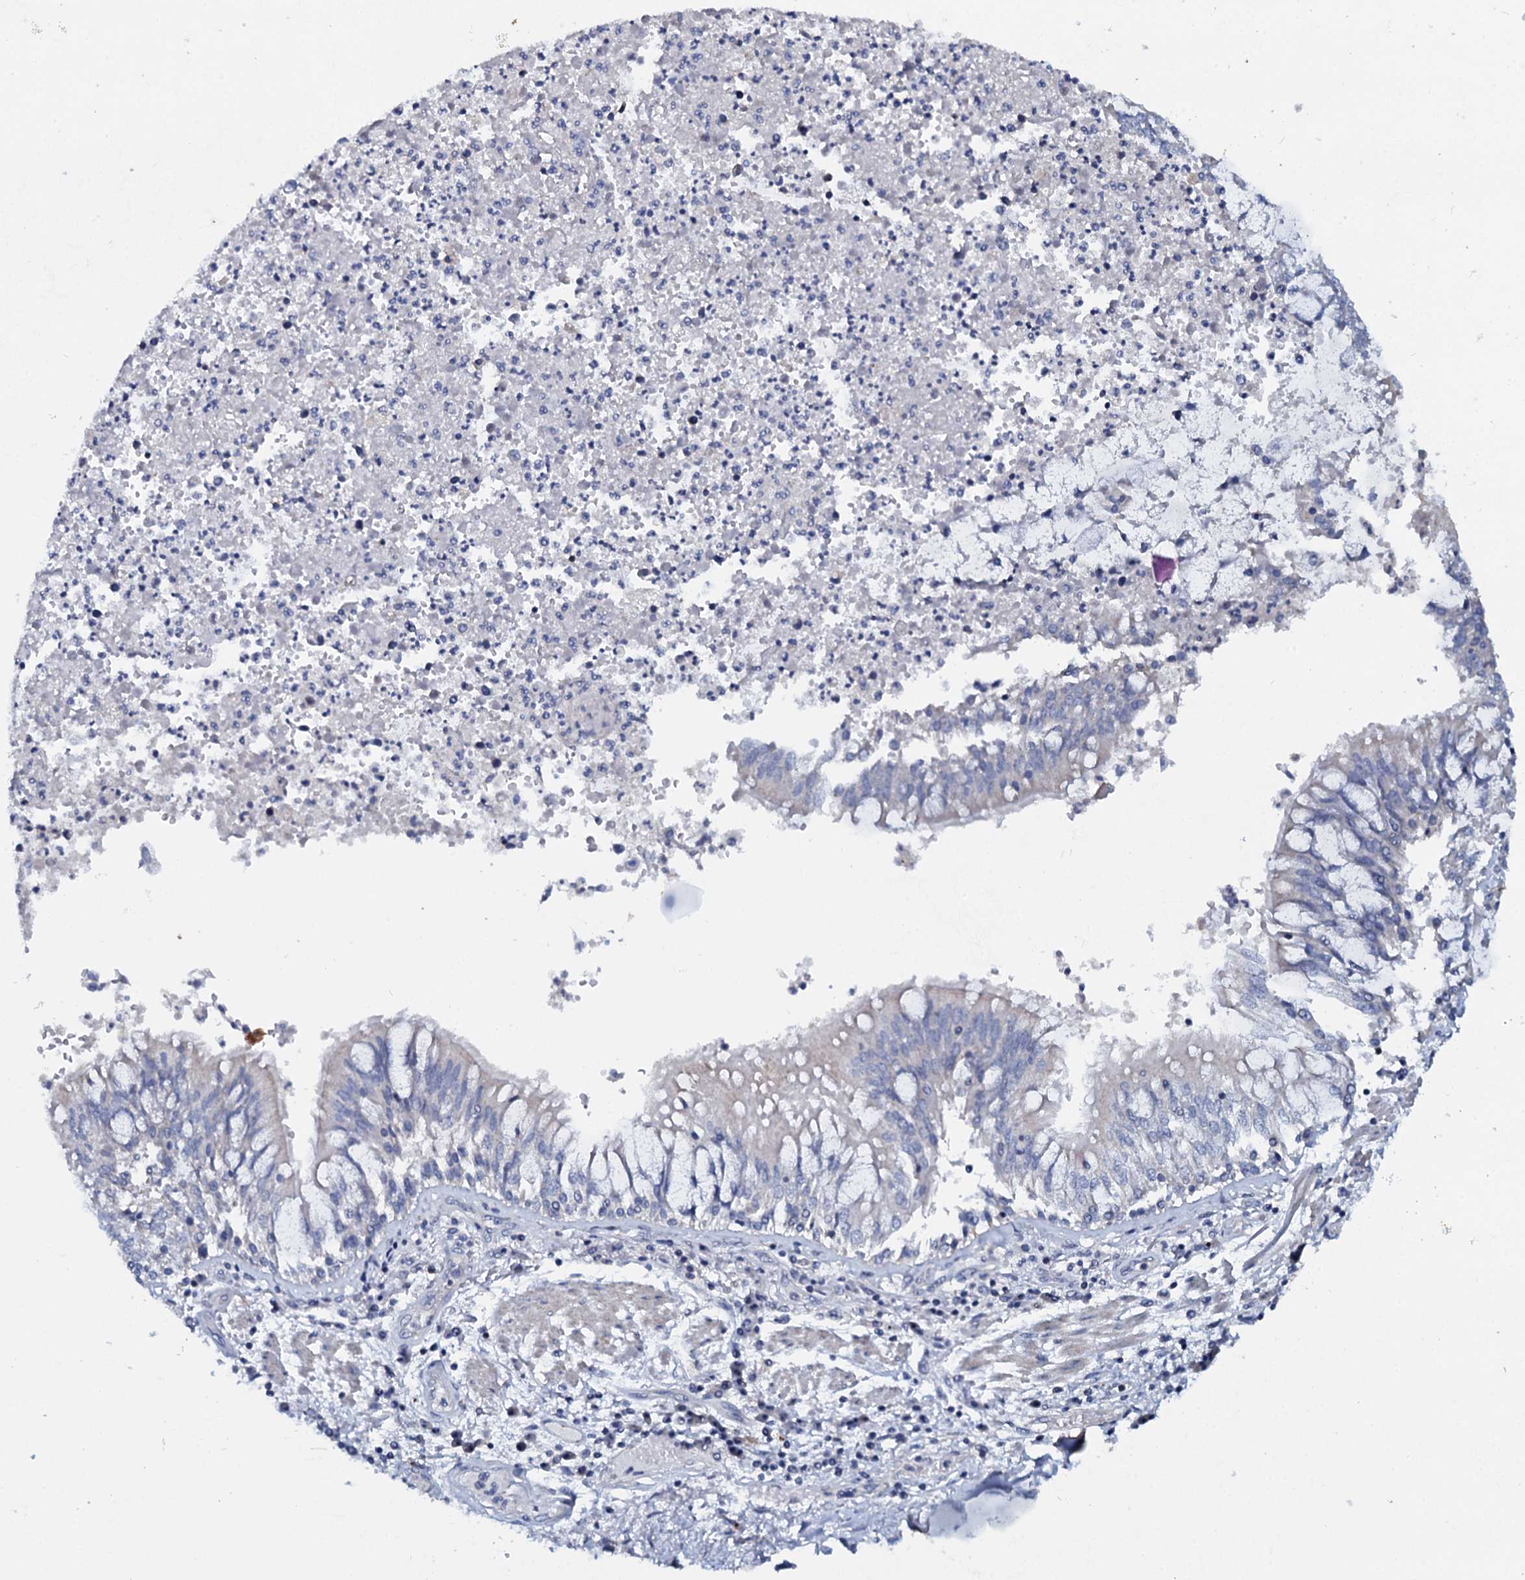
{"staining": {"intensity": "negative", "quantity": "none", "location": "none"}, "tissue": "adipose tissue", "cell_type": "Adipocytes", "image_type": "normal", "snomed": [{"axis": "morphology", "description": "Normal tissue, NOS"}, {"axis": "topography", "description": "Cartilage tissue"}, {"axis": "topography", "description": "Bronchus"}, {"axis": "topography", "description": "Lung"}, {"axis": "topography", "description": "Peripheral nerve tissue"}], "caption": "The immunohistochemistry micrograph has no significant positivity in adipocytes of adipose tissue.", "gene": "SLC37A4", "patient": {"sex": "female", "age": 49}}